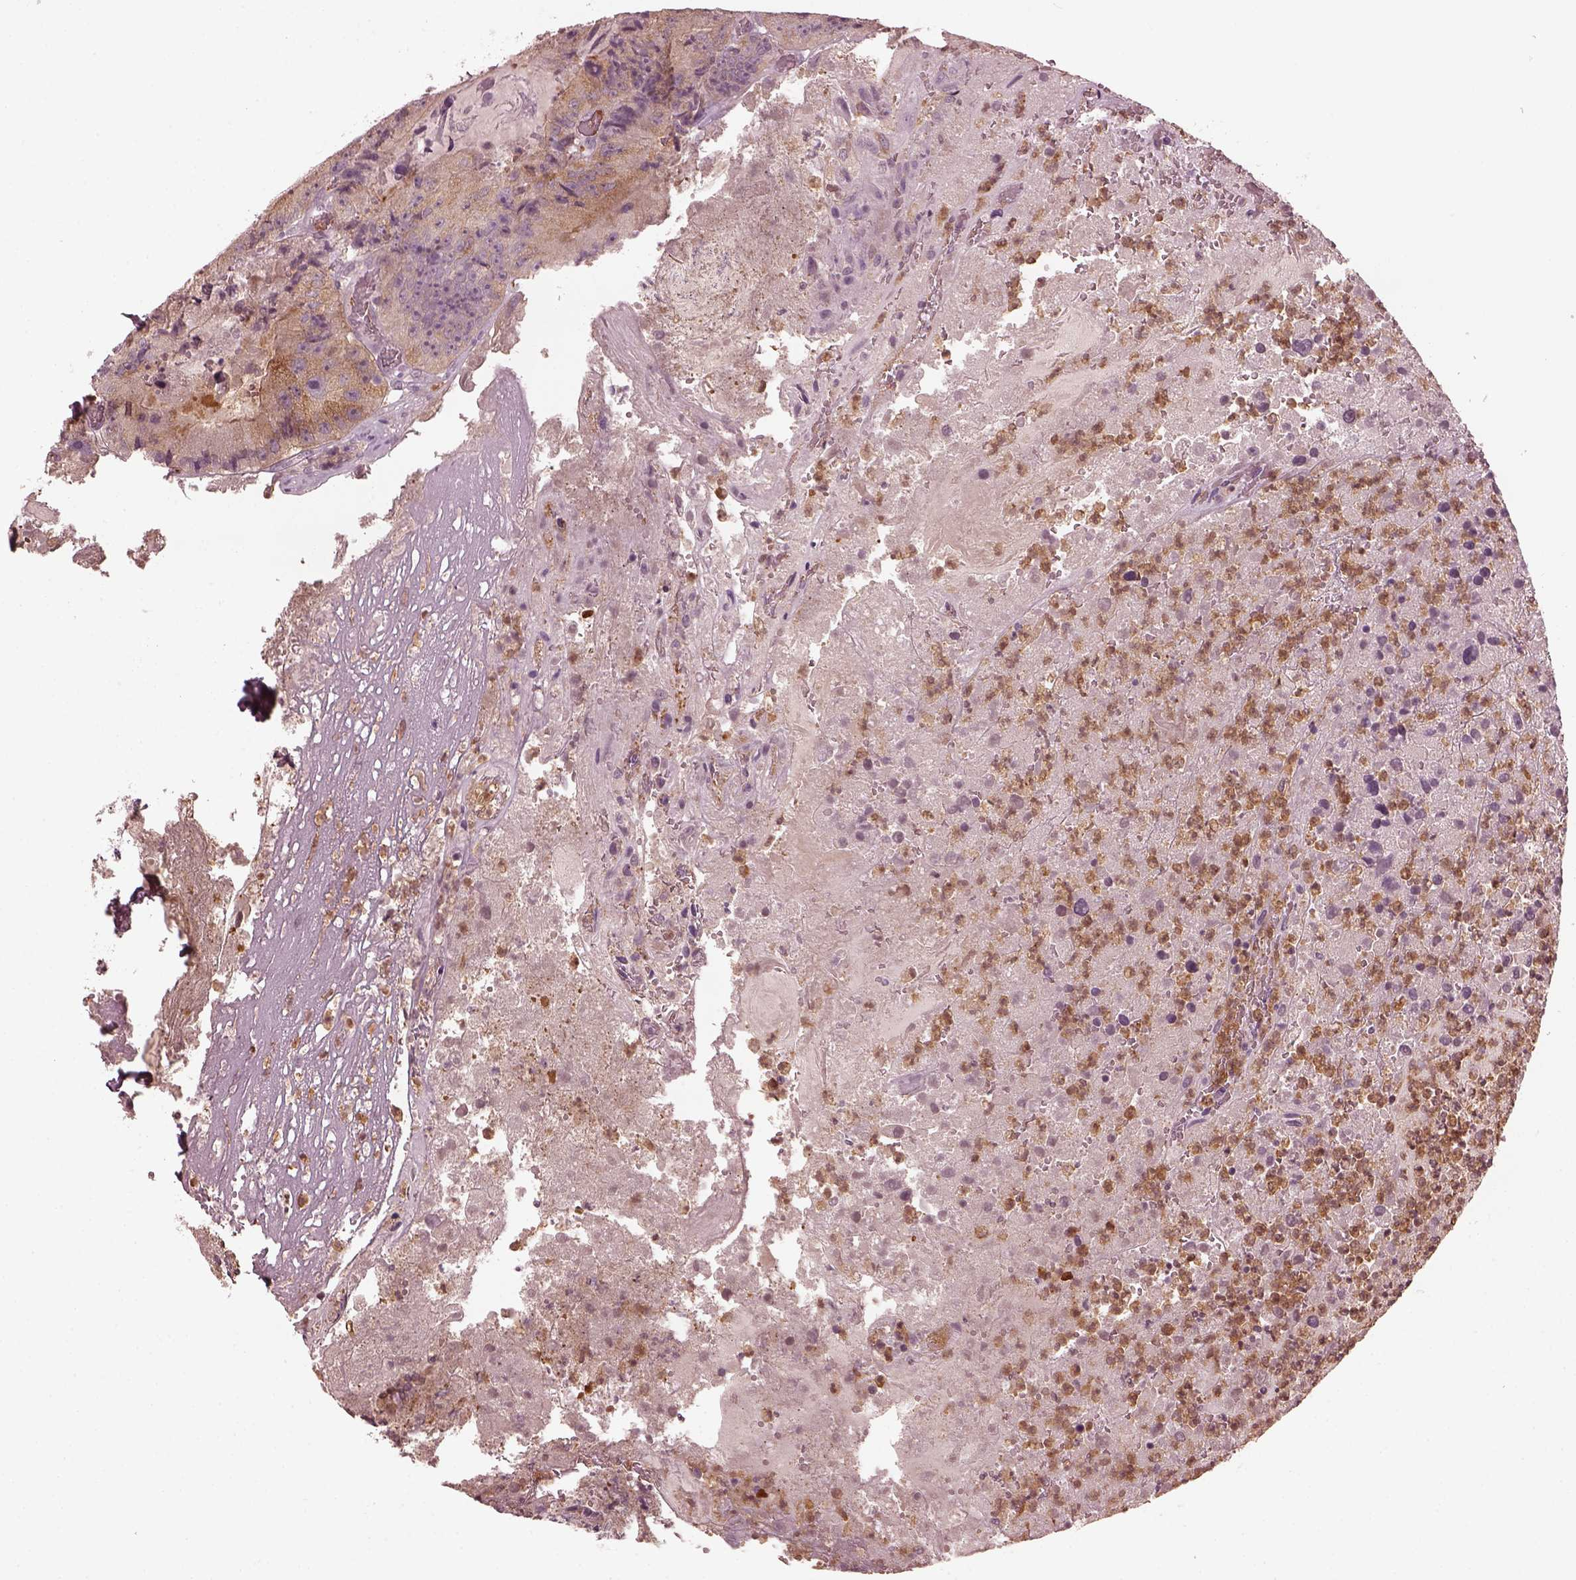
{"staining": {"intensity": "moderate", "quantity": ">75%", "location": "cytoplasmic/membranous"}, "tissue": "colorectal cancer", "cell_type": "Tumor cells", "image_type": "cancer", "snomed": [{"axis": "morphology", "description": "Adenocarcinoma, NOS"}, {"axis": "topography", "description": "Colon"}], "caption": "DAB immunohistochemical staining of human colorectal cancer (adenocarcinoma) demonstrates moderate cytoplasmic/membranous protein positivity in approximately >75% of tumor cells.", "gene": "PSTPIP2", "patient": {"sex": "female", "age": 86}}